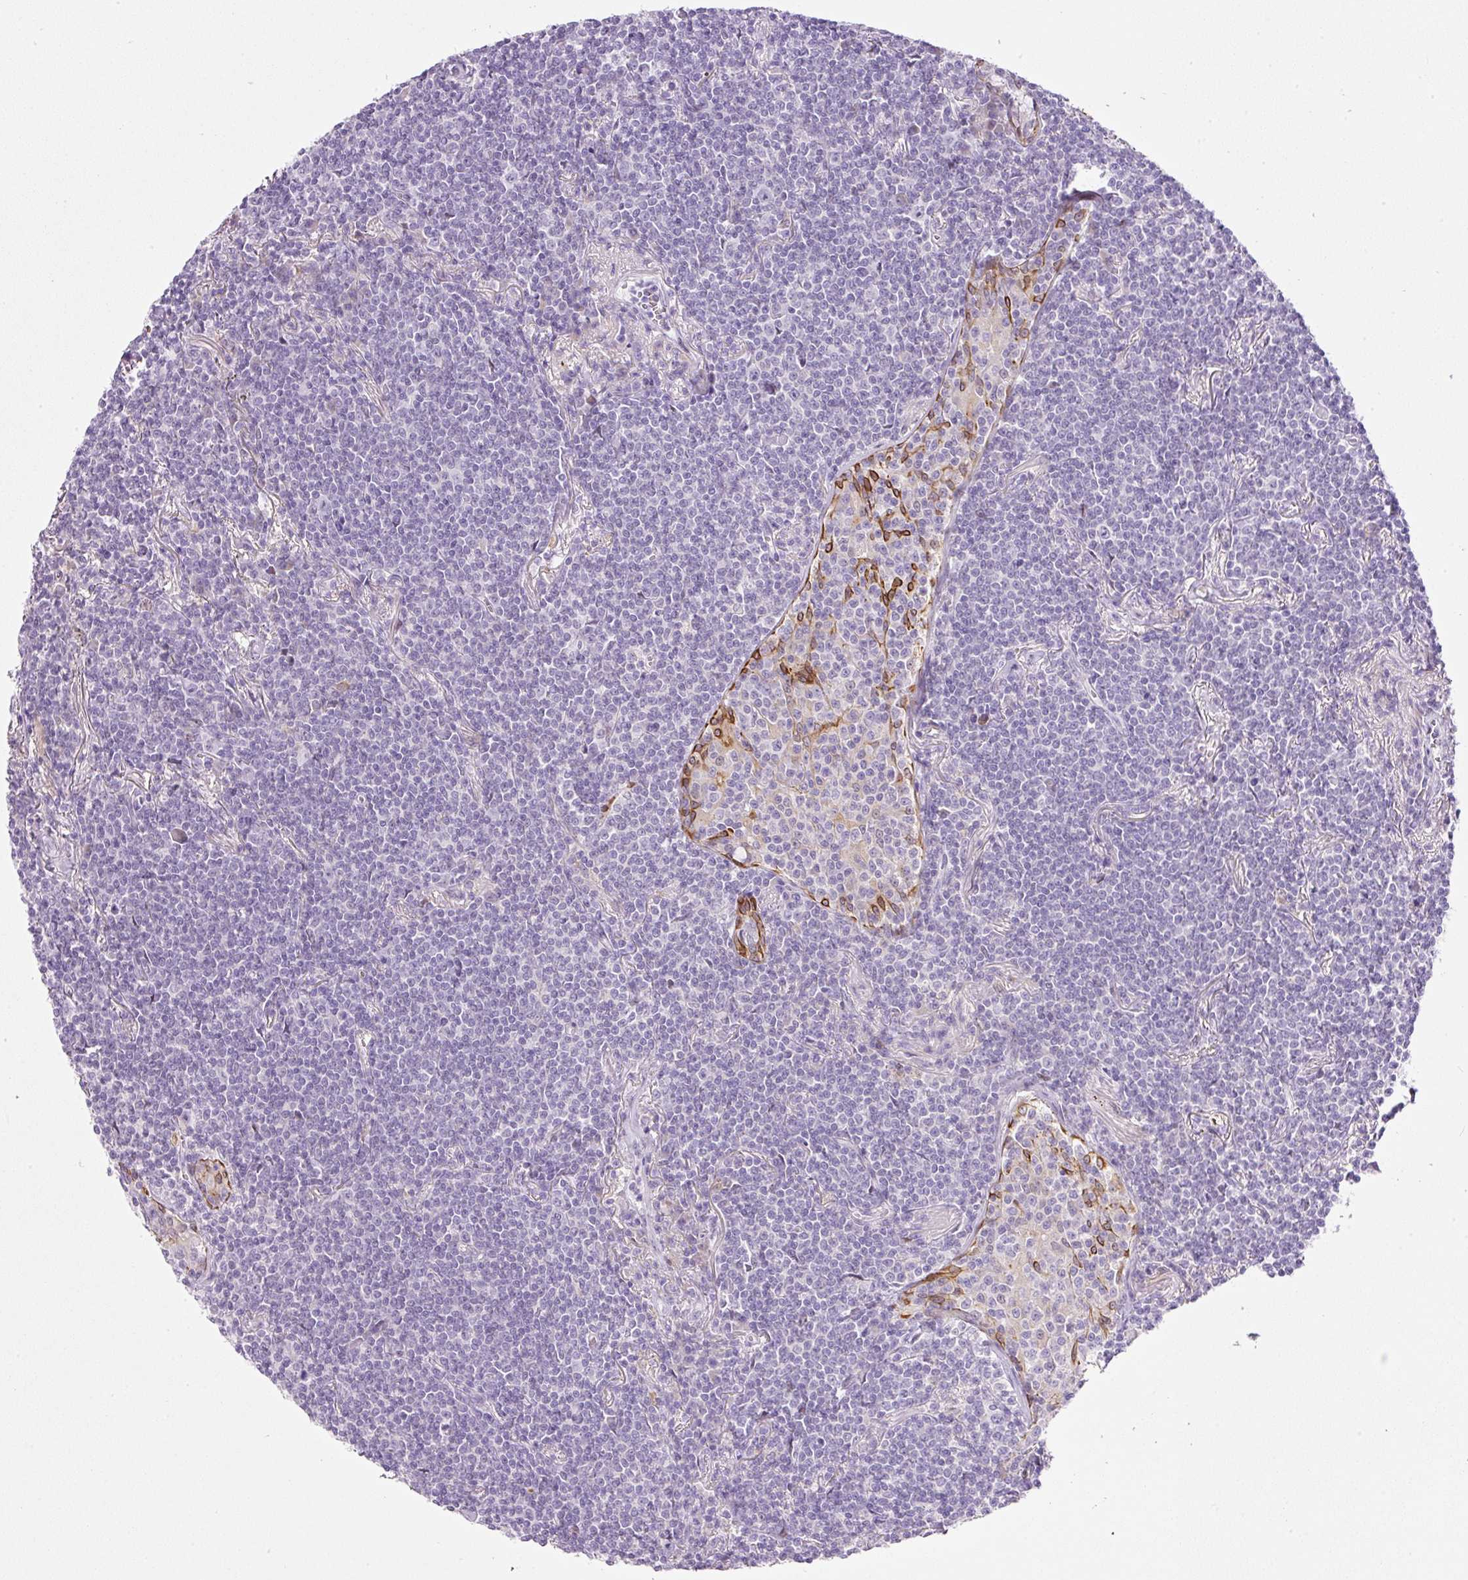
{"staining": {"intensity": "negative", "quantity": "none", "location": "none"}, "tissue": "lymphoma", "cell_type": "Tumor cells", "image_type": "cancer", "snomed": [{"axis": "morphology", "description": "Malignant lymphoma, non-Hodgkin's type, Low grade"}, {"axis": "topography", "description": "Lung"}], "caption": "DAB (3,3'-diaminobenzidine) immunohistochemical staining of malignant lymphoma, non-Hodgkin's type (low-grade) shows no significant staining in tumor cells. The staining is performed using DAB brown chromogen with nuclei counter-stained in using hematoxylin.", "gene": "SRC", "patient": {"sex": "female", "age": 71}}